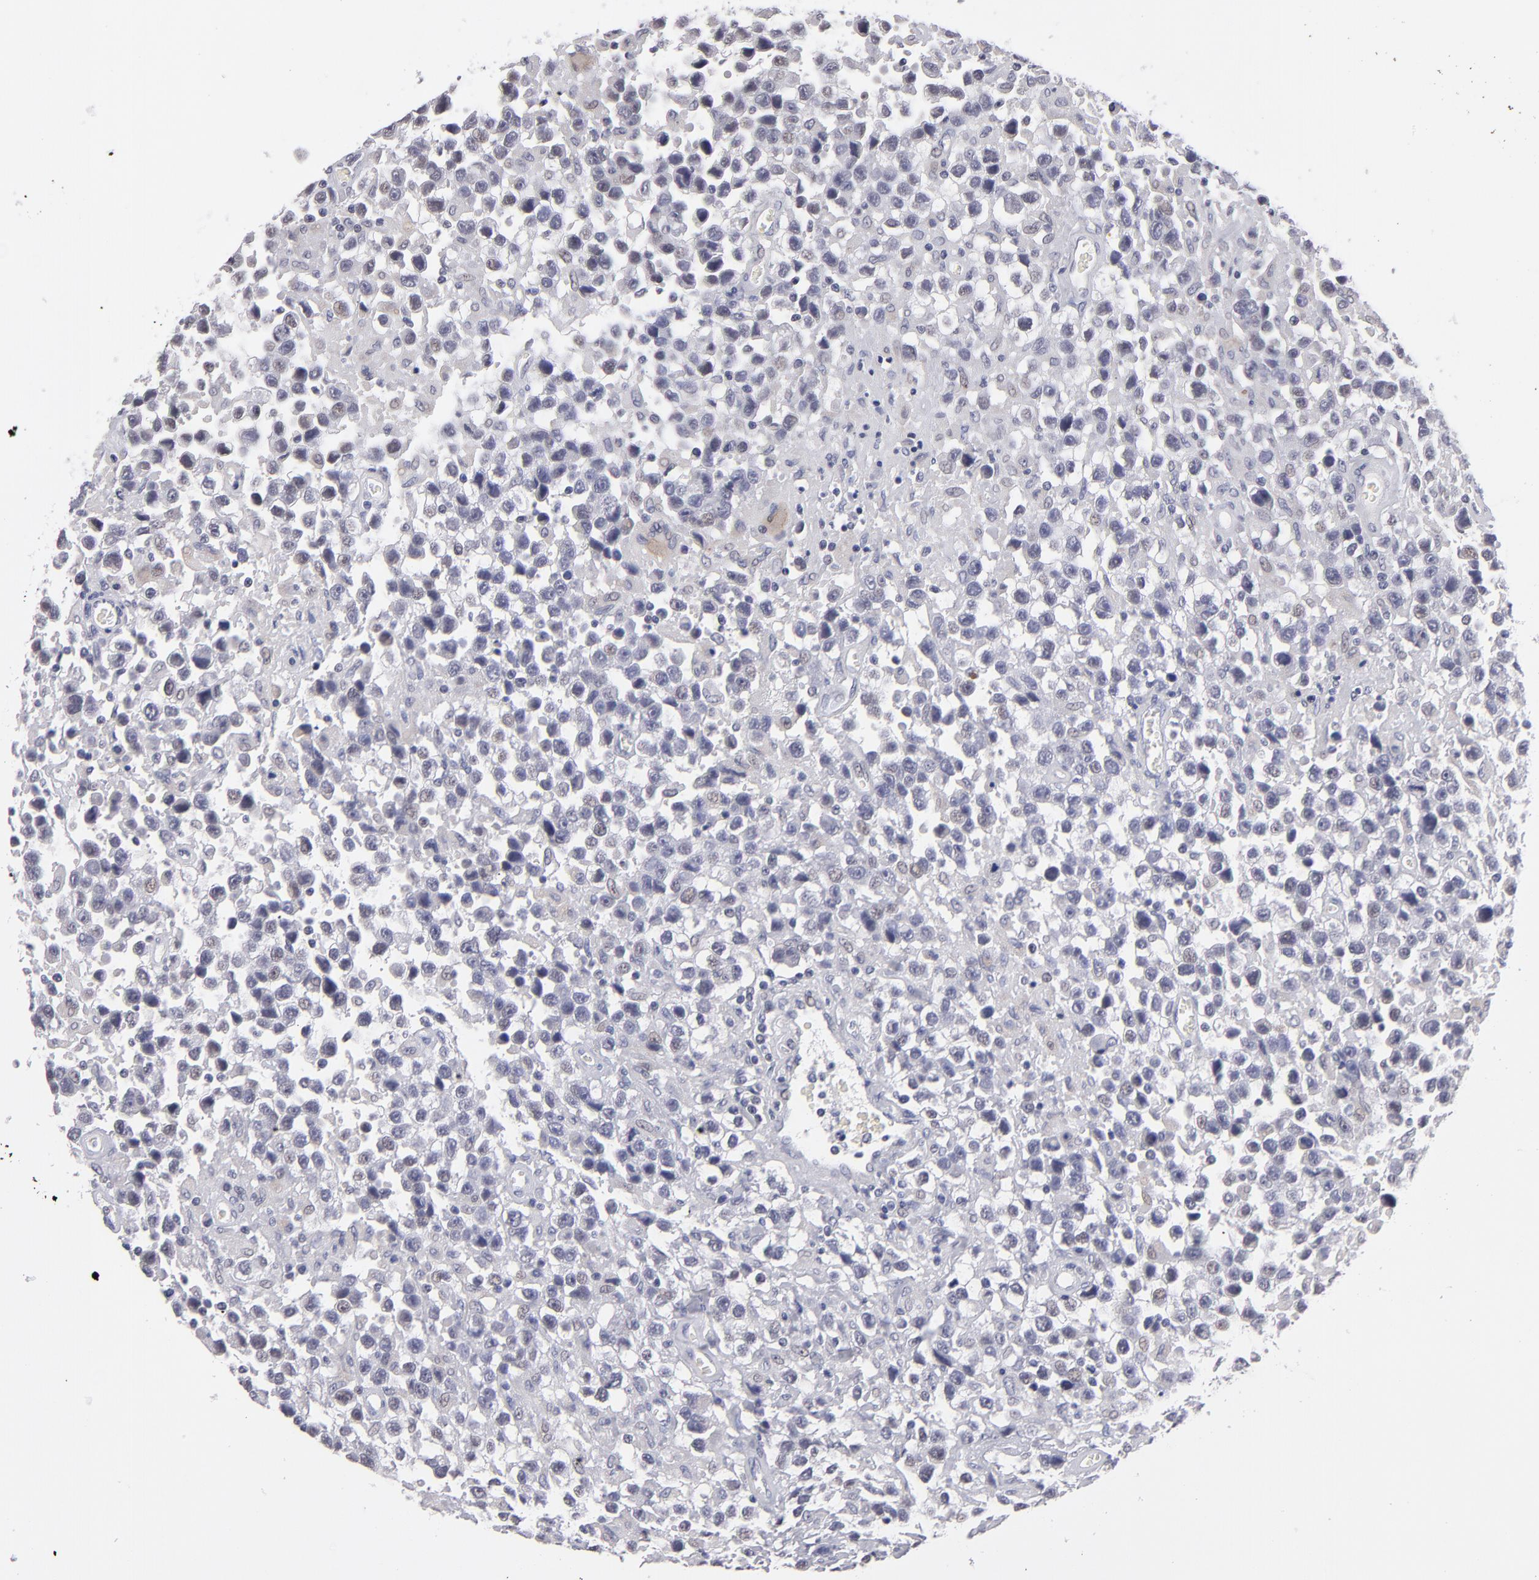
{"staining": {"intensity": "negative", "quantity": "none", "location": "none"}, "tissue": "testis cancer", "cell_type": "Tumor cells", "image_type": "cancer", "snomed": [{"axis": "morphology", "description": "Seminoma, NOS"}, {"axis": "topography", "description": "Testis"}], "caption": "IHC of testis cancer displays no positivity in tumor cells. (DAB immunohistochemistry (IHC) with hematoxylin counter stain).", "gene": "TEX11", "patient": {"sex": "male", "age": 43}}